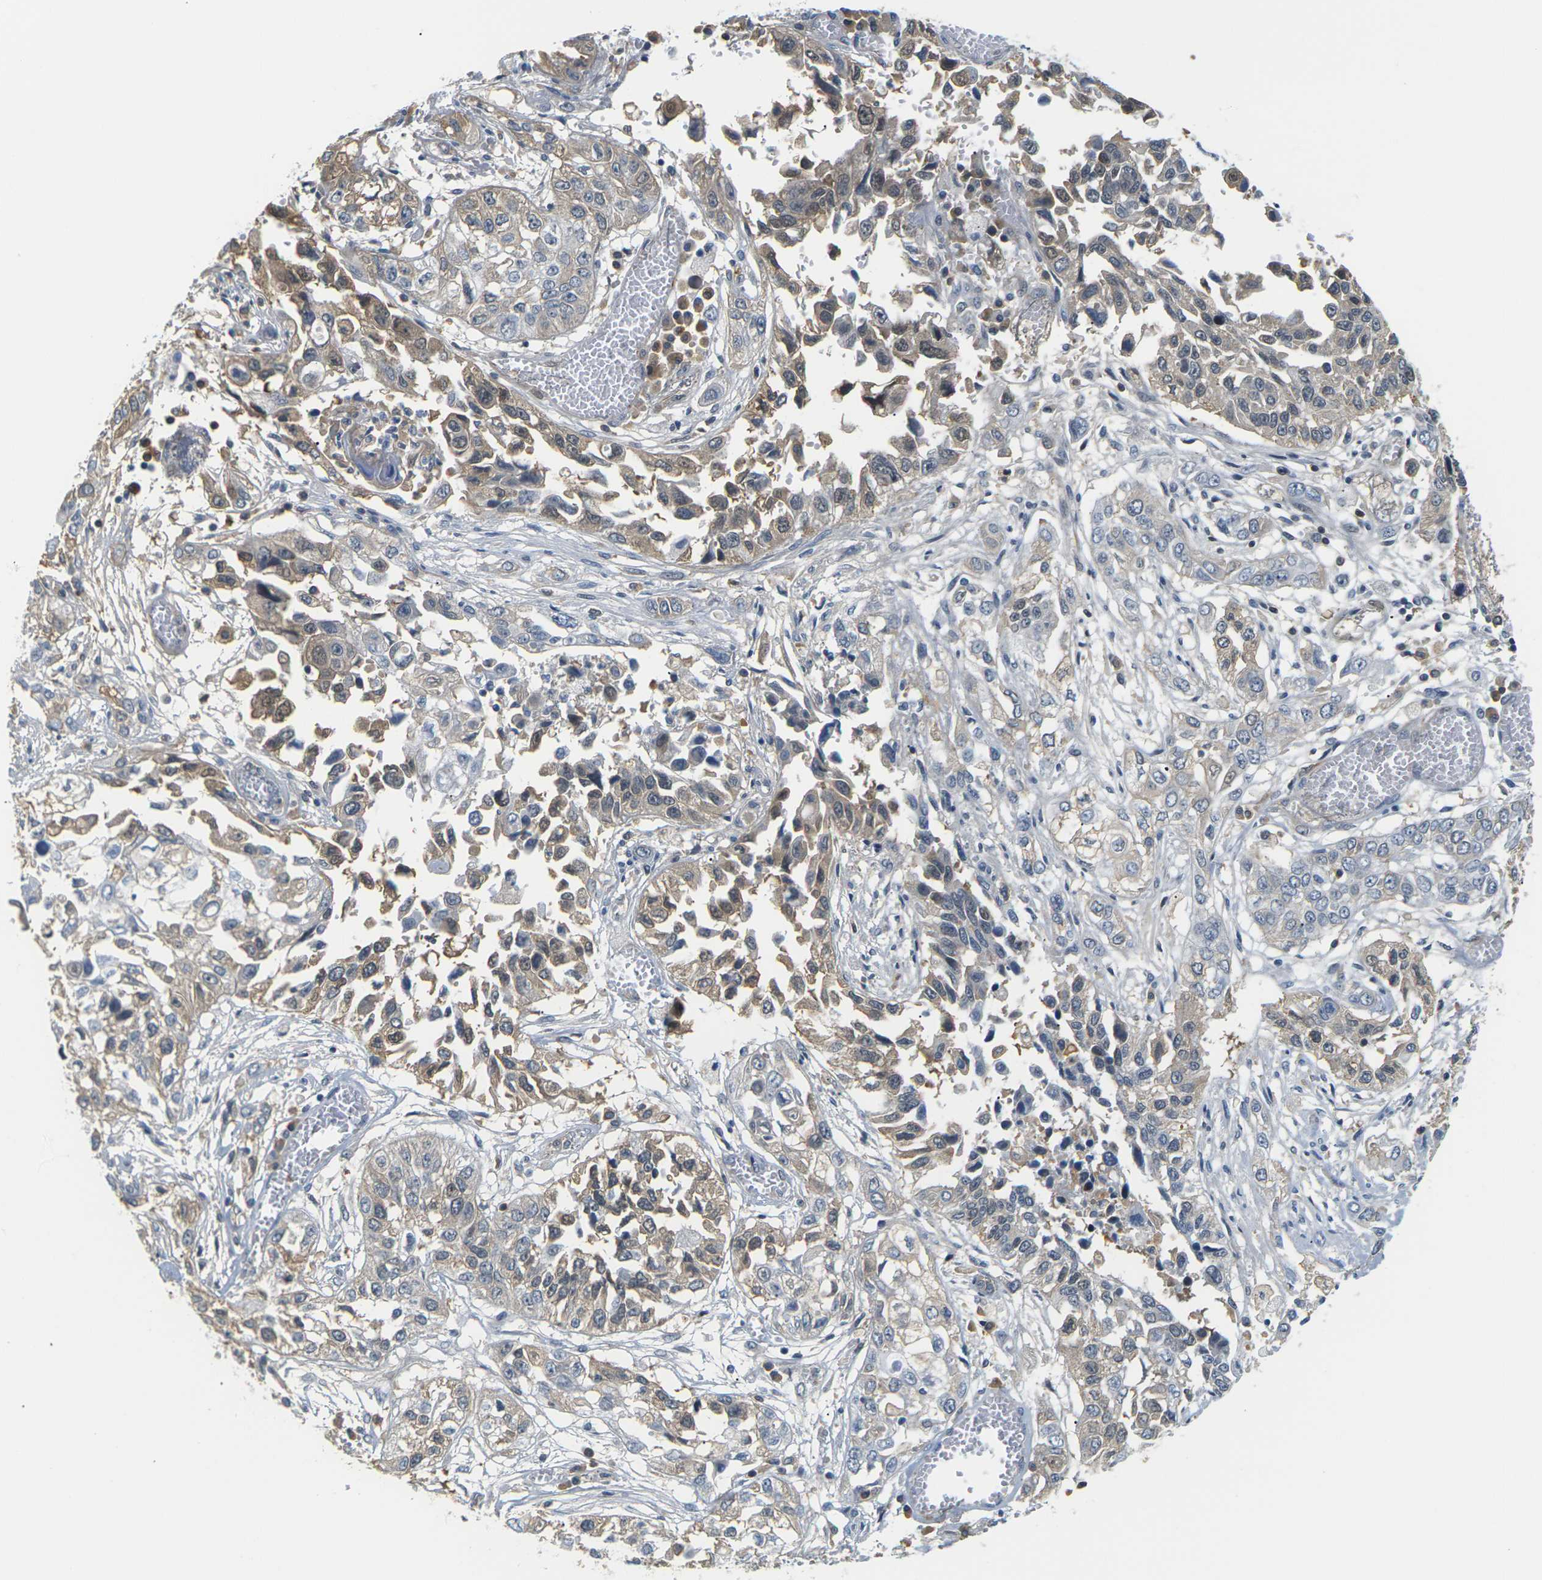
{"staining": {"intensity": "moderate", "quantity": "25%-75%", "location": "cytoplasmic/membranous"}, "tissue": "lung cancer", "cell_type": "Tumor cells", "image_type": "cancer", "snomed": [{"axis": "morphology", "description": "Squamous cell carcinoma, NOS"}, {"axis": "topography", "description": "Lung"}], "caption": "An image showing moderate cytoplasmic/membranous staining in approximately 25%-75% of tumor cells in squamous cell carcinoma (lung), as visualized by brown immunohistochemical staining.", "gene": "PKP2", "patient": {"sex": "male", "age": 71}}